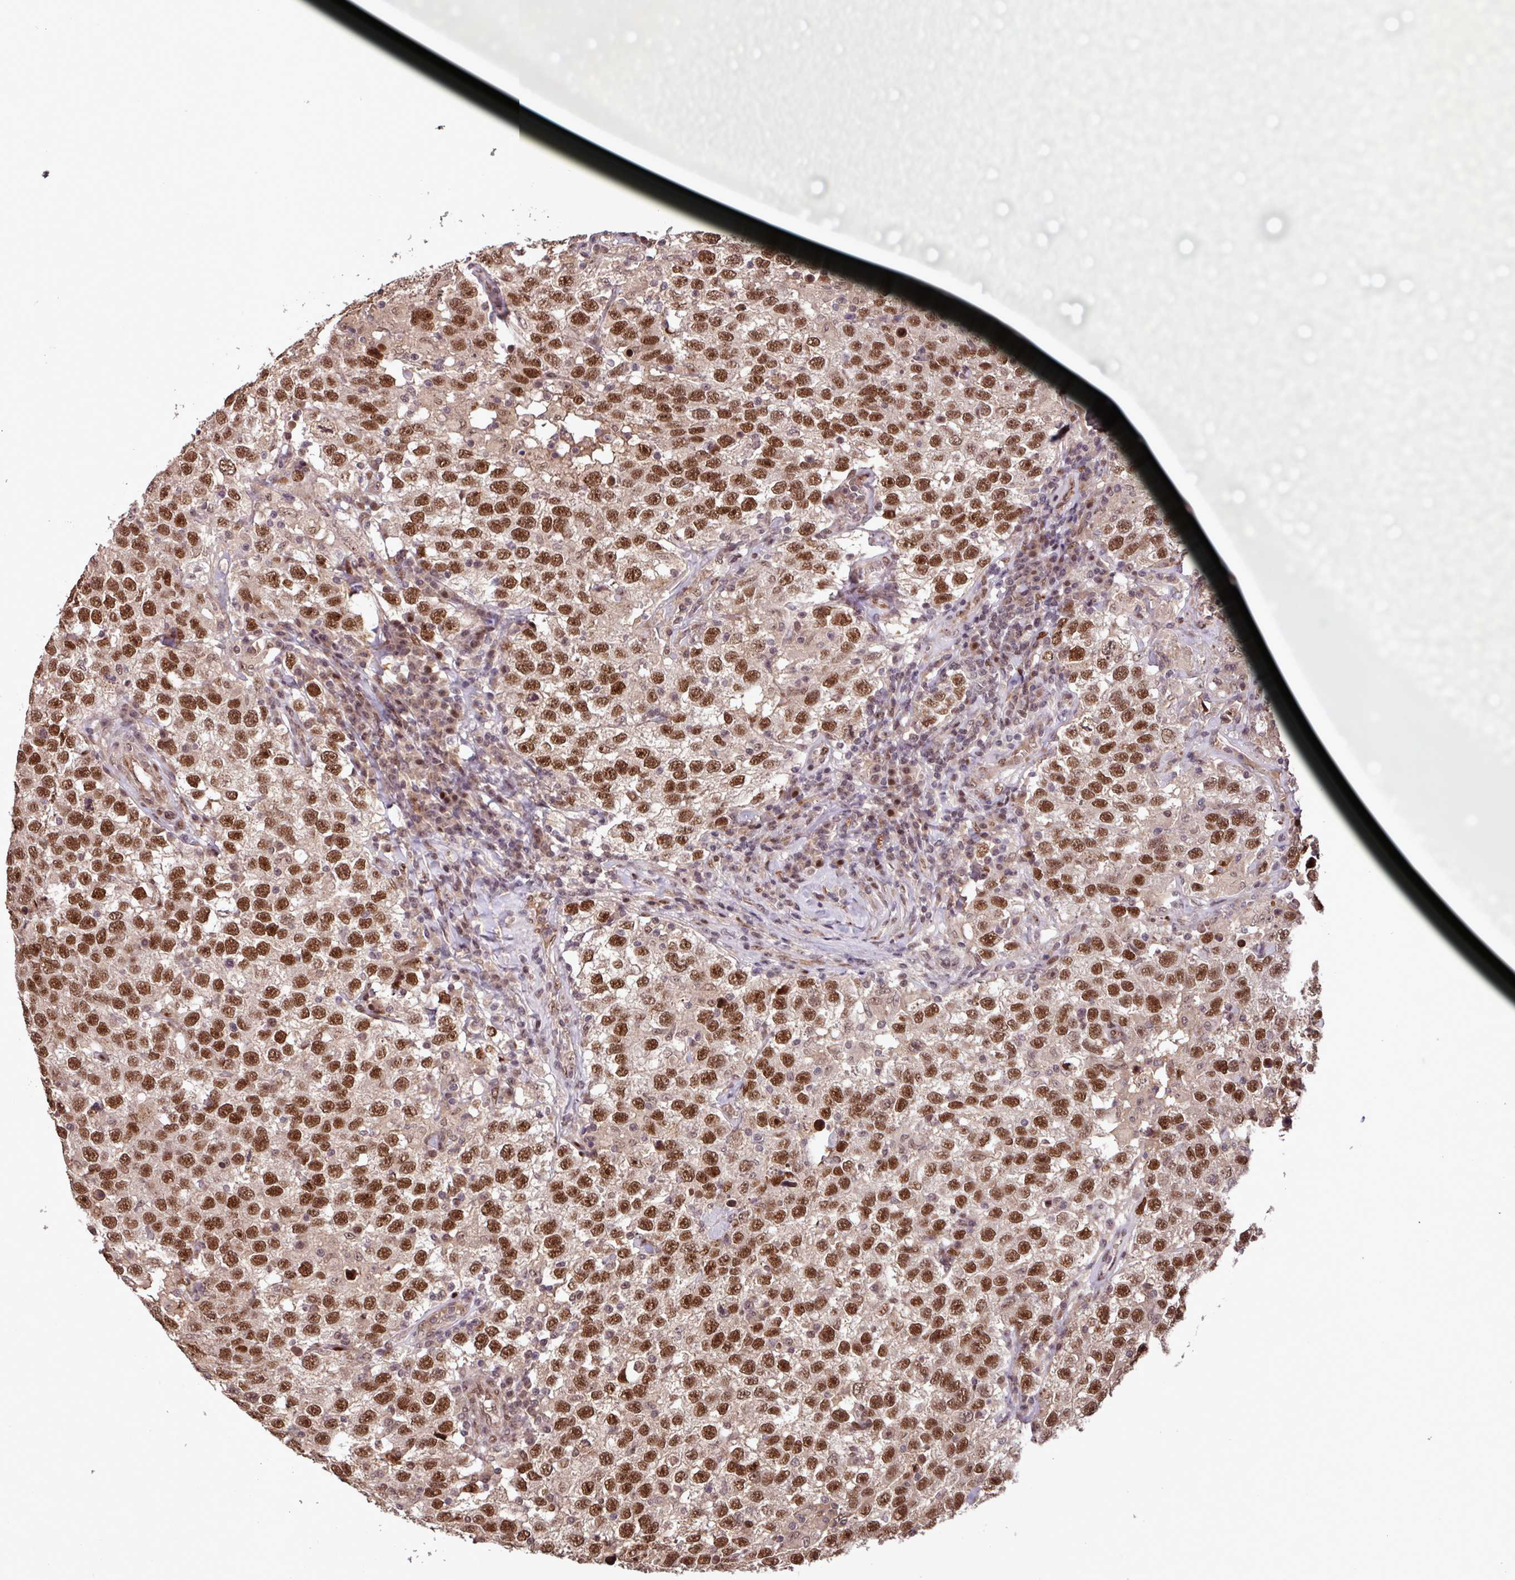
{"staining": {"intensity": "moderate", "quantity": ">75%", "location": "nuclear"}, "tissue": "testis cancer", "cell_type": "Tumor cells", "image_type": "cancer", "snomed": [{"axis": "morphology", "description": "Seminoma, NOS"}, {"axis": "topography", "description": "Testis"}], "caption": "Testis cancer (seminoma) was stained to show a protein in brown. There is medium levels of moderate nuclear positivity in about >75% of tumor cells. (brown staining indicates protein expression, while blue staining denotes nuclei).", "gene": "SLC22A24", "patient": {"sex": "male", "age": 41}}